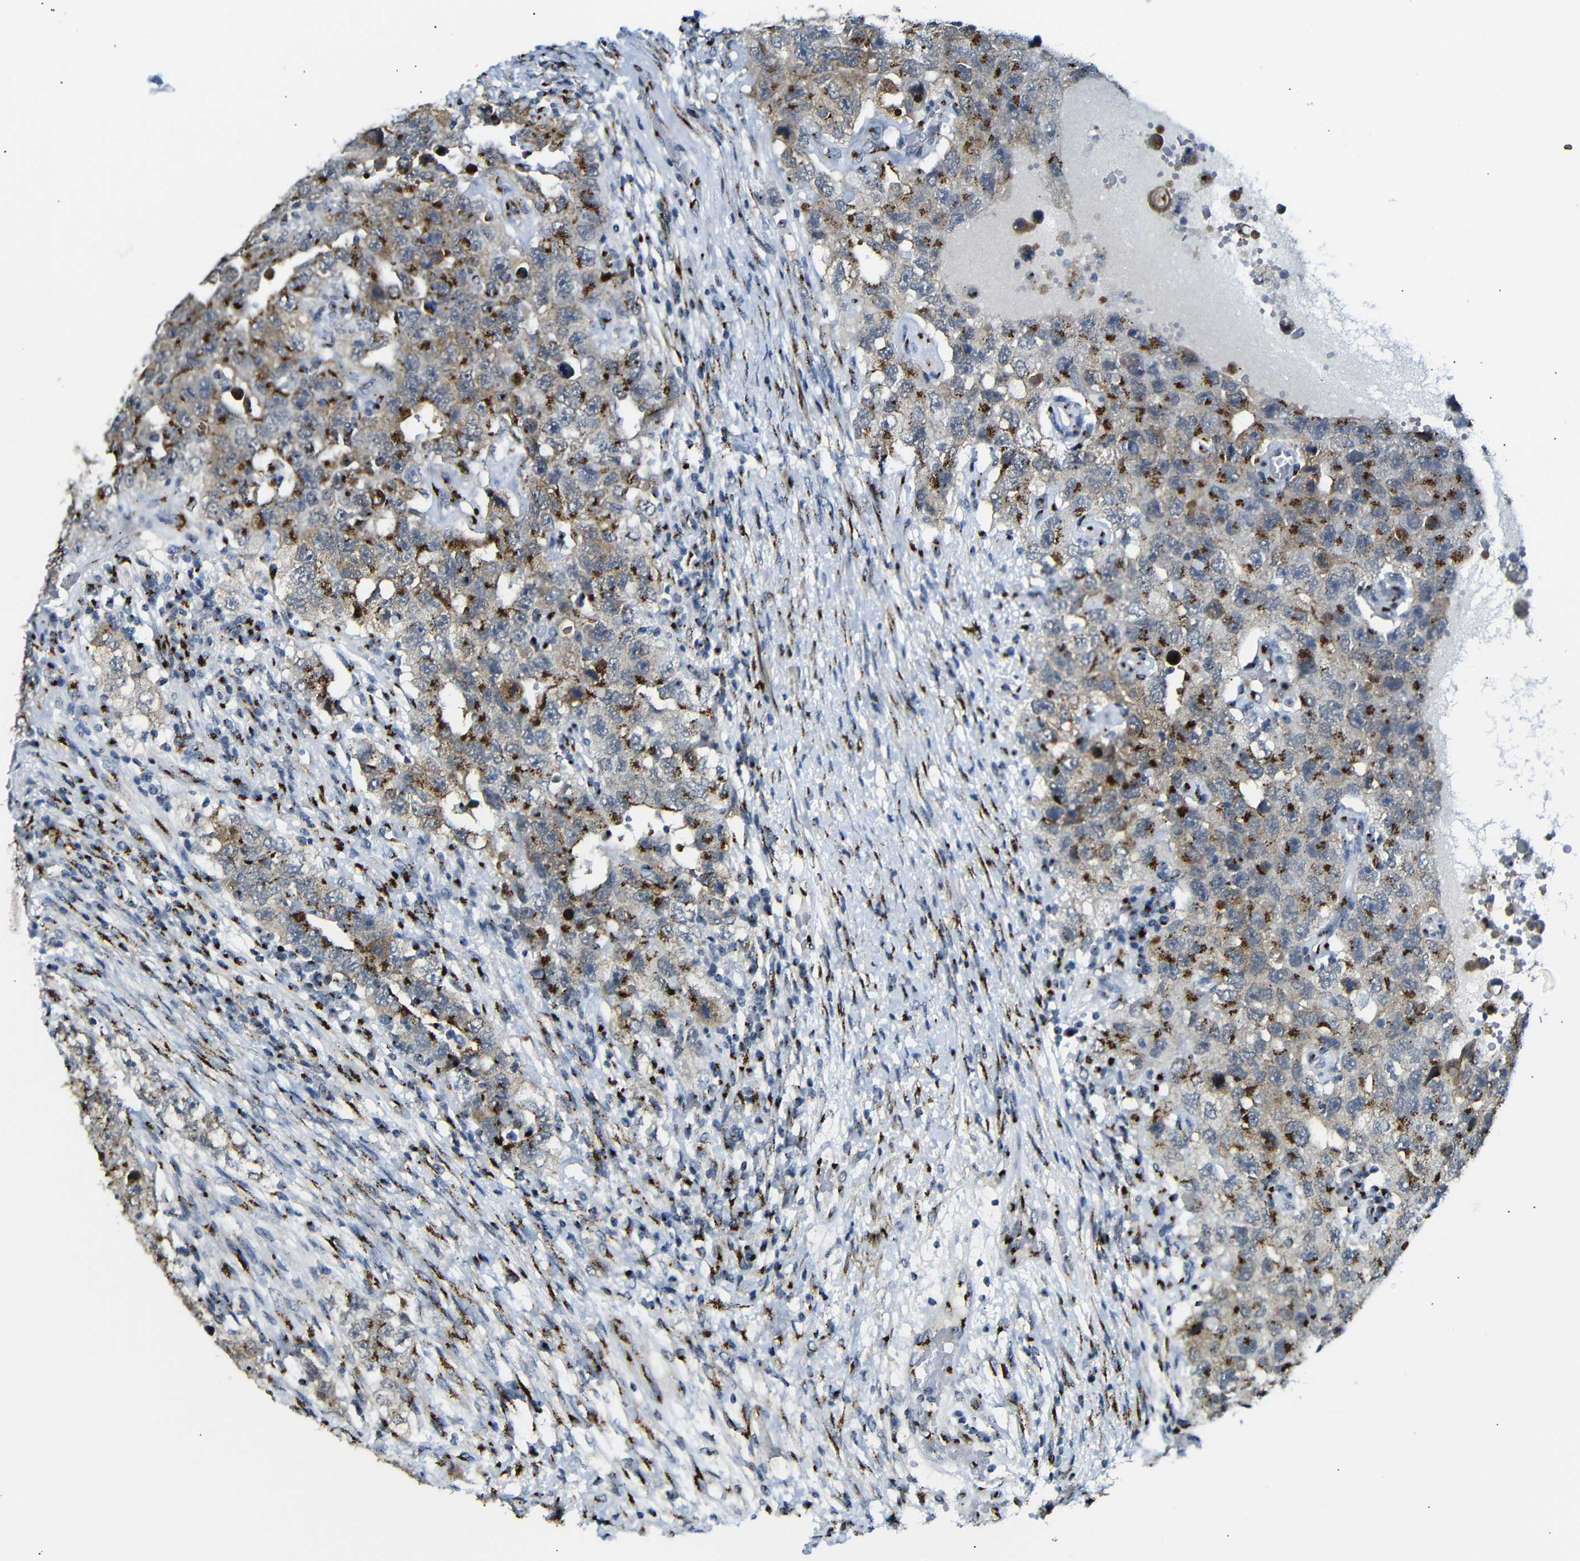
{"staining": {"intensity": "moderate", "quantity": ">75%", "location": "cytoplasmic/membranous"}, "tissue": "testis cancer", "cell_type": "Tumor cells", "image_type": "cancer", "snomed": [{"axis": "morphology", "description": "Carcinoma, Embryonal, NOS"}, {"axis": "topography", "description": "Testis"}], "caption": "Immunohistochemistry (IHC) of testis embryonal carcinoma demonstrates medium levels of moderate cytoplasmic/membranous positivity in approximately >75% of tumor cells. The protein of interest is stained brown, and the nuclei are stained in blue (DAB (3,3'-diaminobenzidine) IHC with brightfield microscopy, high magnification).", "gene": "TGOLN2", "patient": {"sex": "male", "age": 26}}